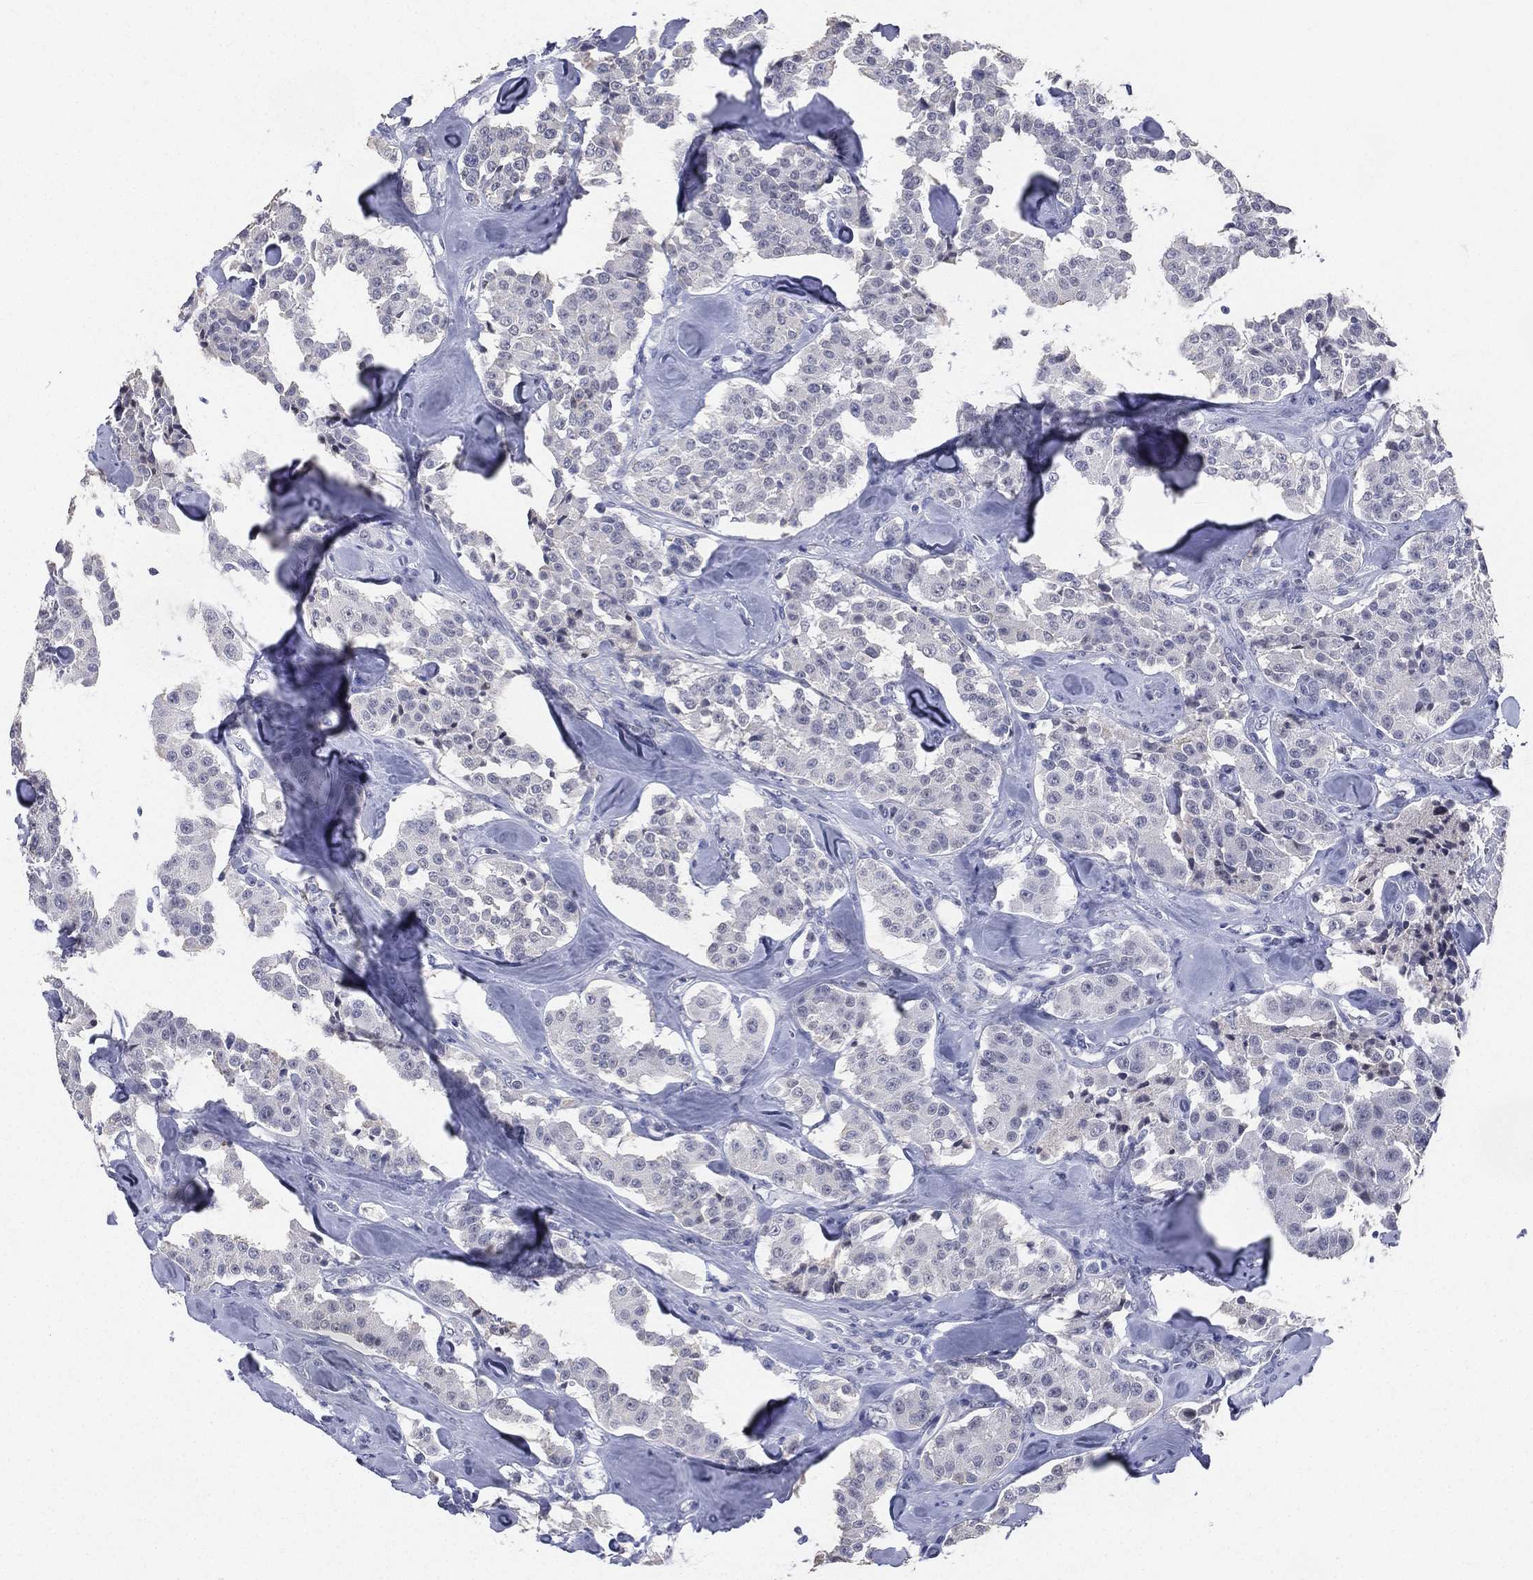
{"staining": {"intensity": "negative", "quantity": "none", "location": "none"}, "tissue": "carcinoid", "cell_type": "Tumor cells", "image_type": "cancer", "snomed": [{"axis": "morphology", "description": "Carcinoid, malignant, NOS"}, {"axis": "topography", "description": "Pancreas"}], "caption": "Micrograph shows no protein expression in tumor cells of malignant carcinoid tissue.", "gene": "CD22", "patient": {"sex": "male", "age": 41}}